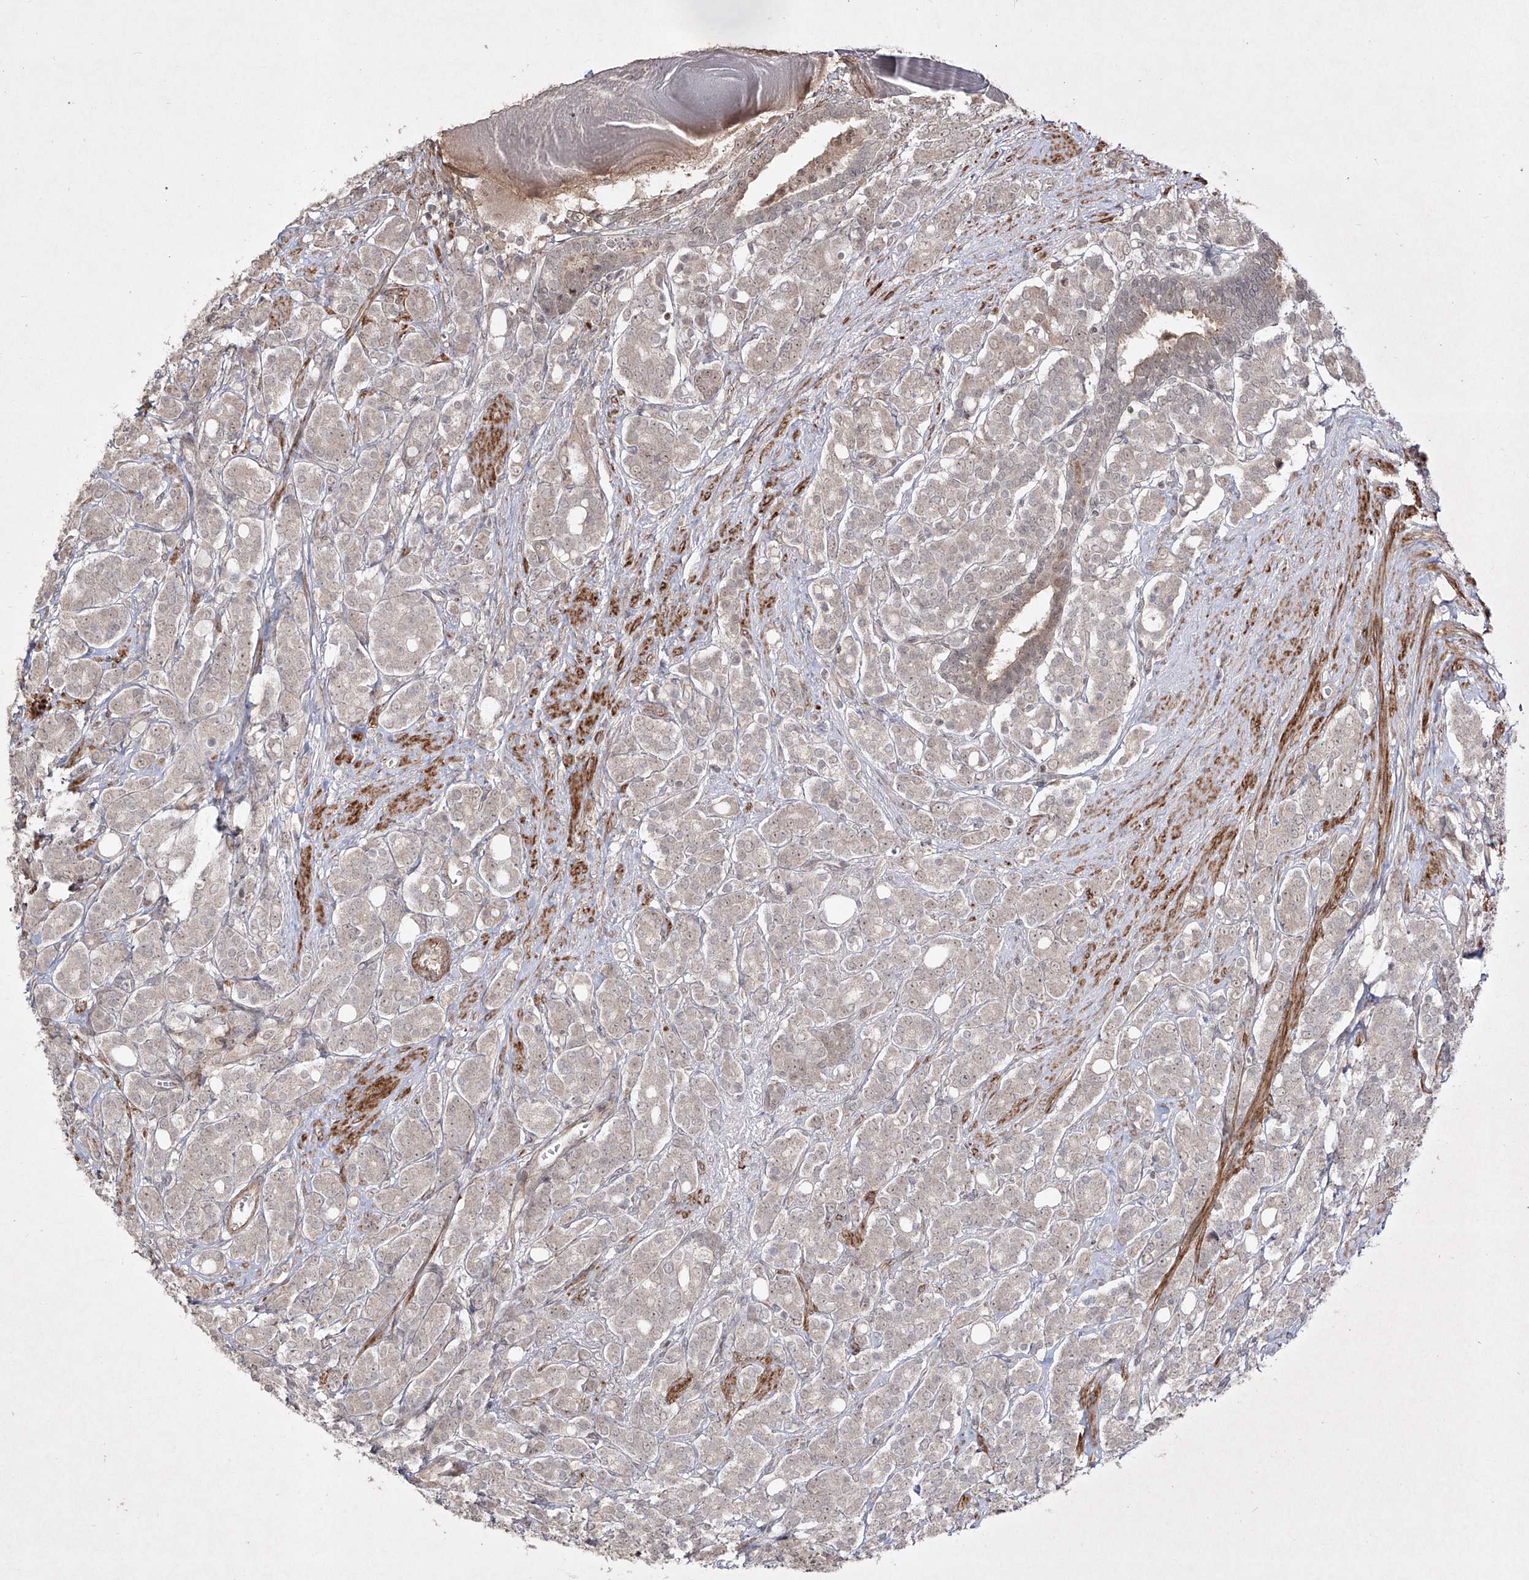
{"staining": {"intensity": "weak", "quantity": "<25%", "location": "cytoplasmic/membranous,nuclear"}, "tissue": "prostate cancer", "cell_type": "Tumor cells", "image_type": "cancer", "snomed": [{"axis": "morphology", "description": "Adenocarcinoma, High grade"}, {"axis": "topography", "description": "Prostate"}], "caption": "Immunohistochemical staining of prostate cancer (adenocarcinoma (high-grade)) reveals no significant staining in tumor cells. The staining was performed using DAB to visualize the protein expression in brown, while the nuclei were stained in blue with hematoxylin (Magnification: 20x).", "gene": "KDM1B", "patient": {"sex": "male", "age": 62}}